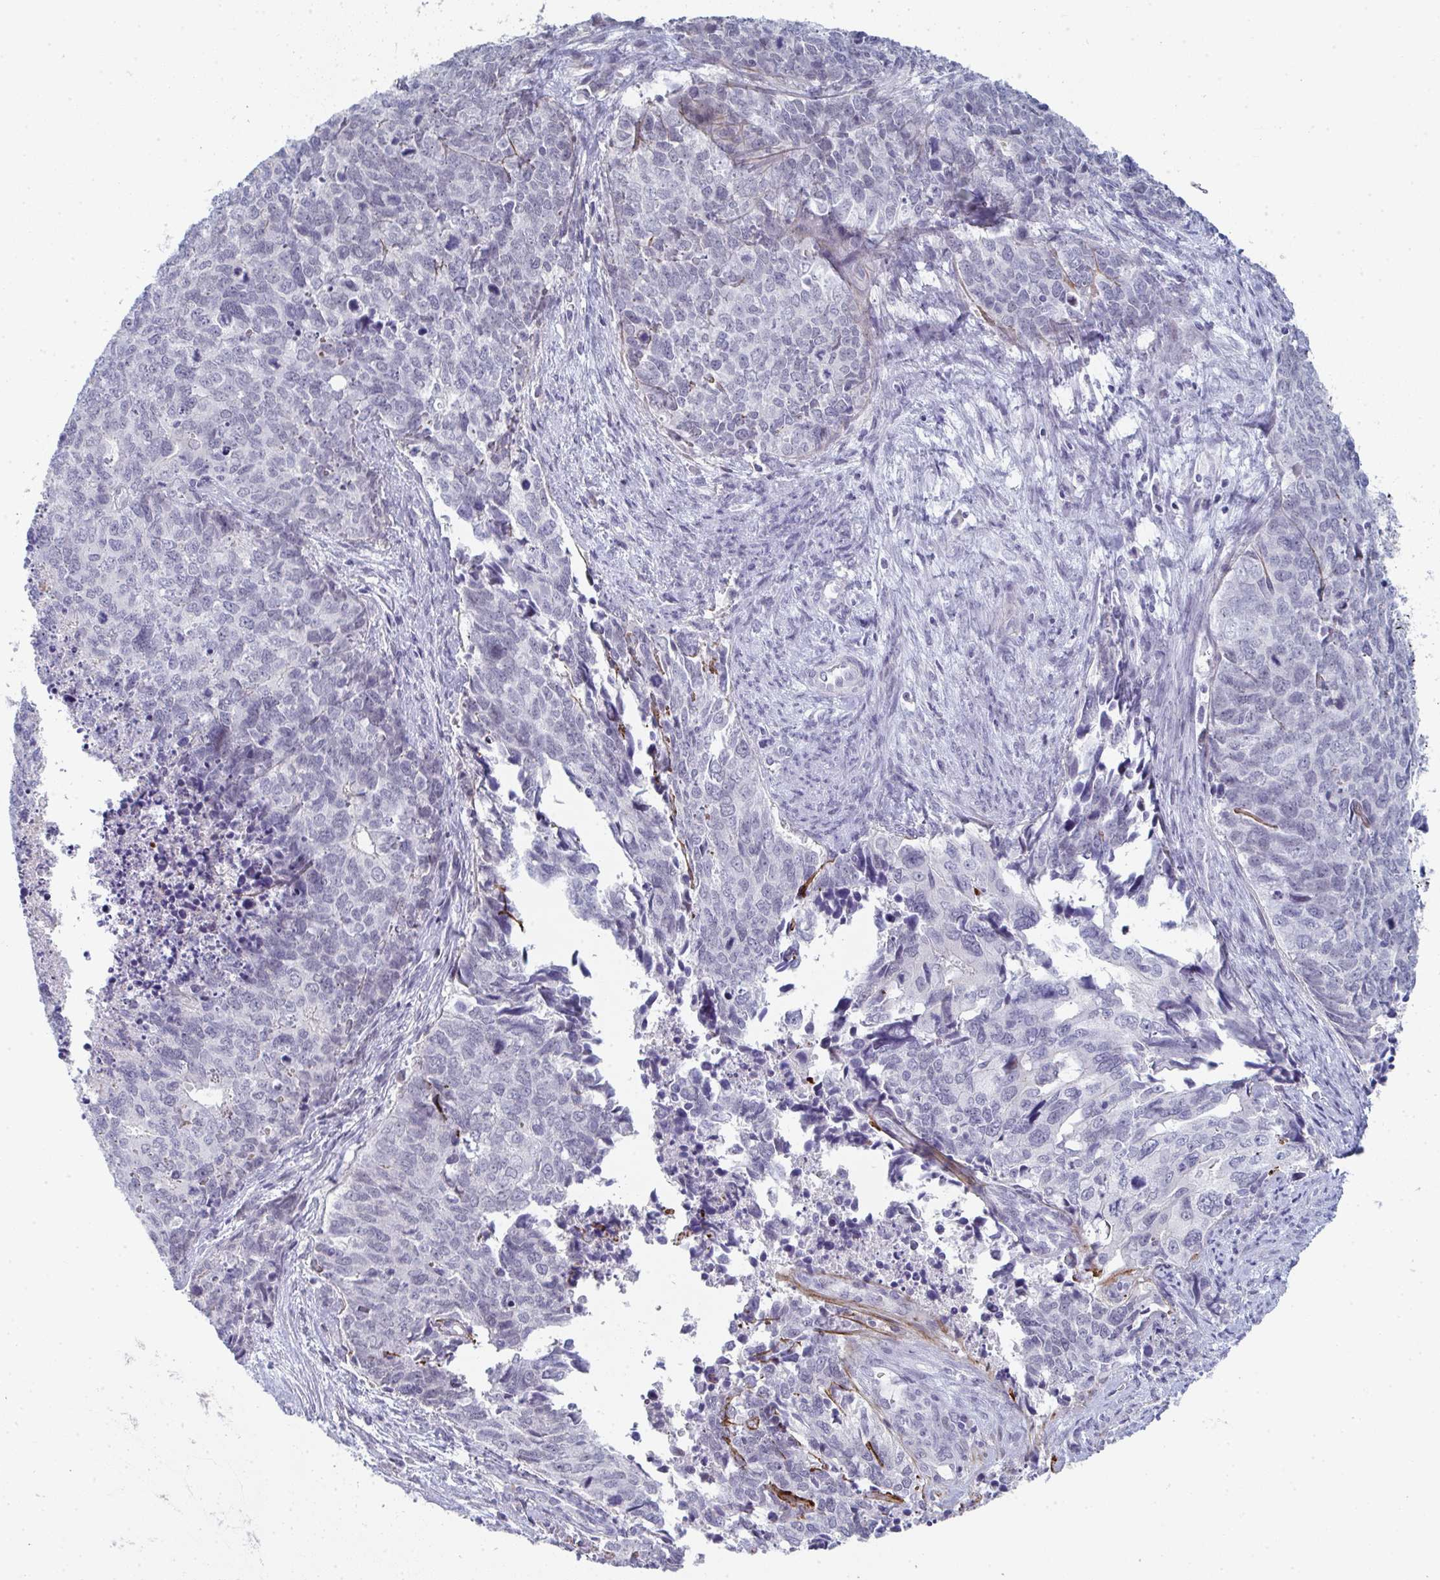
{"staining": {"intensity": "negative", "quantity": "none", "location": "none"}, "tissue": "cervical cancer", "cell_type": "Tumor cells", "image_type": "cancer", "snomed": [{"axis": "morphology", "description": "Adenocarcinoma, NOS"}, {"axis": "topography", "description": "Cervix"}], "caption": "DAB immunohistochemical staining of cervical cancer (adenocarcinoma) shows no significant positivity in tumor cells.", "gene": "A1CF", "patient": {"sex": "female", "age": 63}}